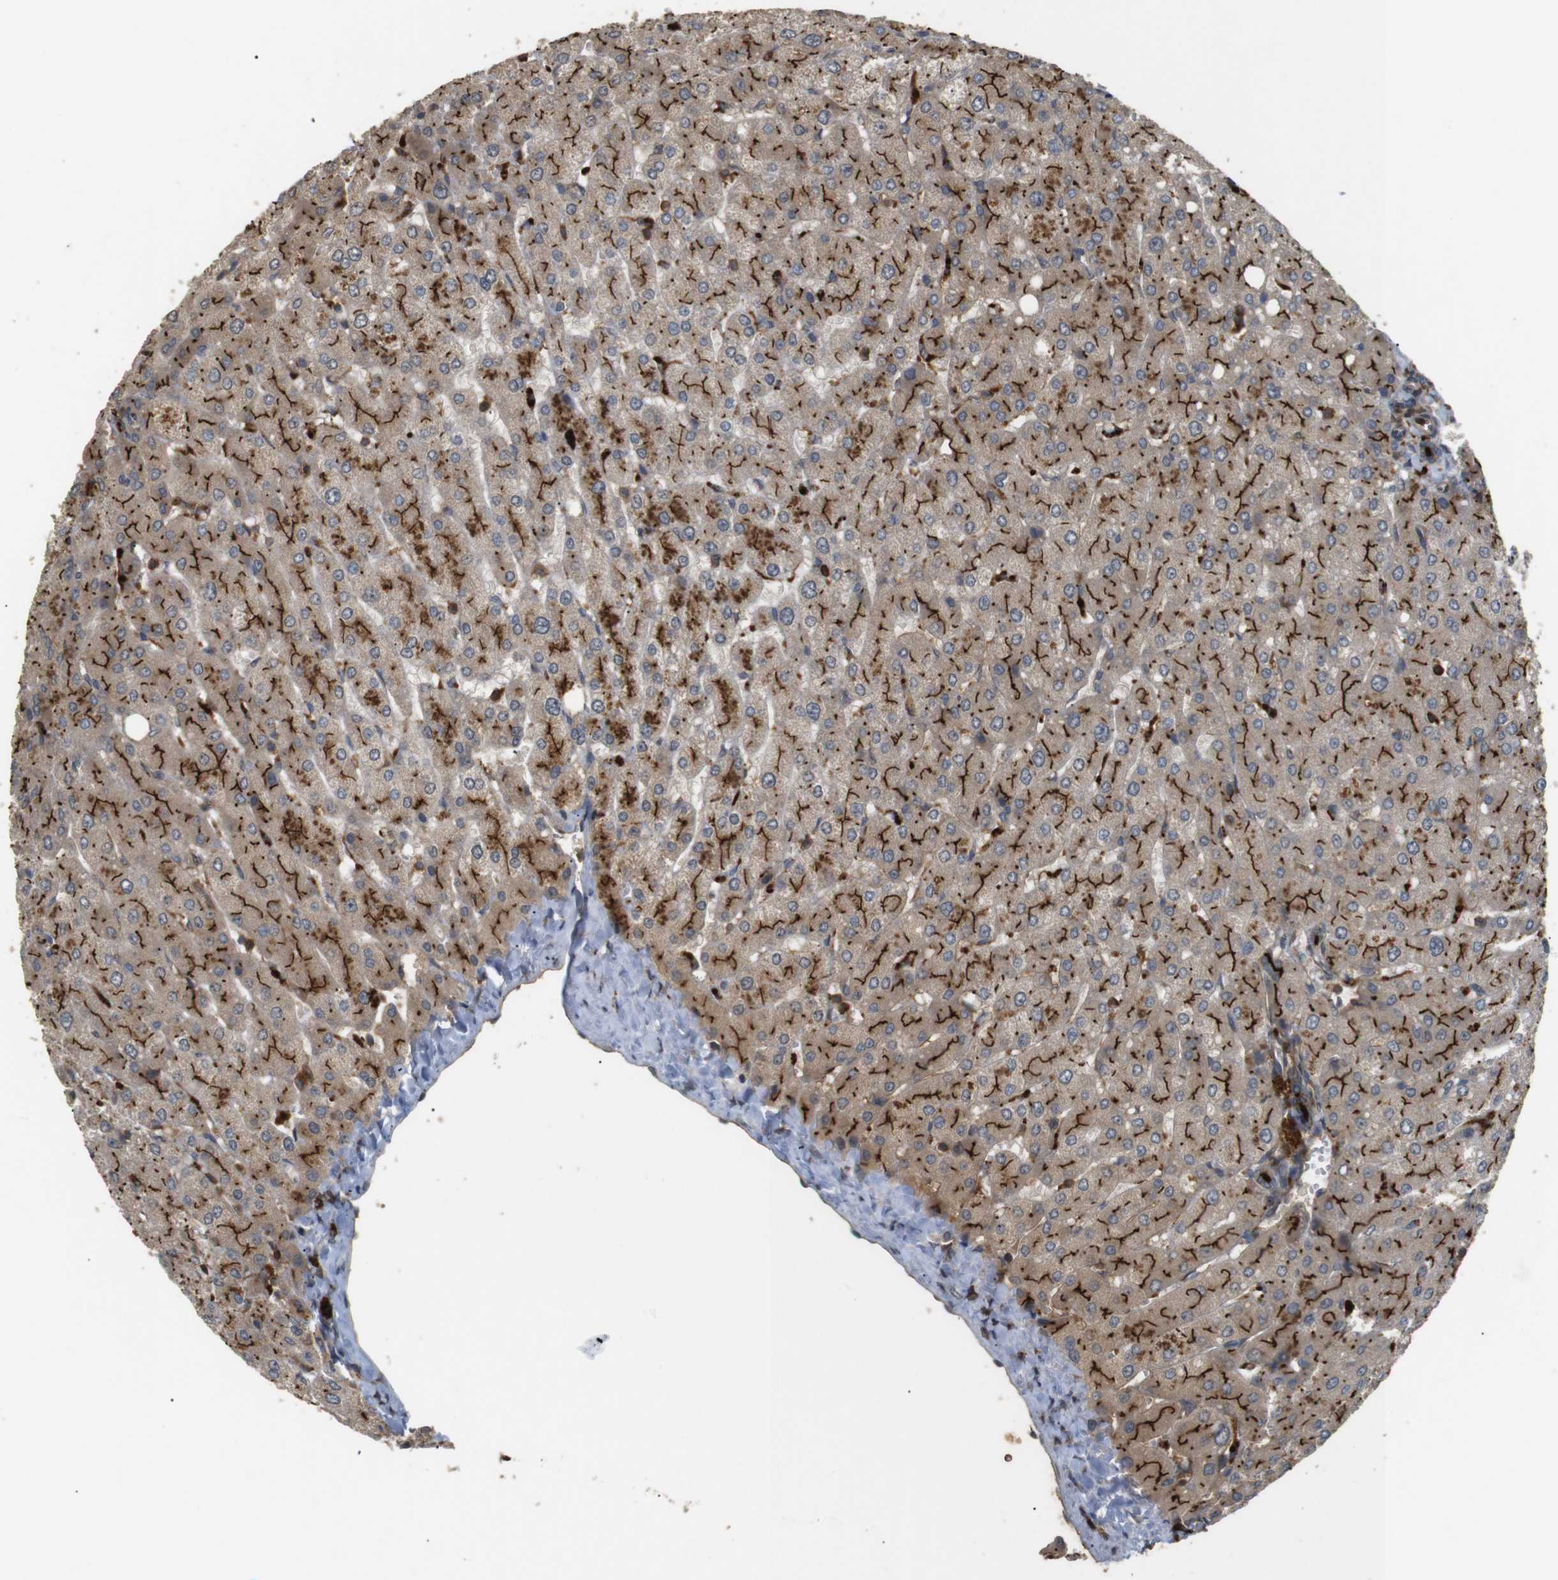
{"staining": {"intensity": "strong", "quantity": ">75%", "location": "cytoplasmic/membranous"}, "tissue": "liver", "cell_type": "Cholangiocytes", "image_type": "normal", "snomed": [{"axis": "morphology", "description": "Normal tissue, NOS"}, {"axis": "topography", "description": "Liver"}], "caption": "High-magnification brightfield microscopy of normal liver stained with DAB (brown) and counterstained with hematoxylin (blue). cholangiocytes exhibit strong cytoplasmic/membranous expression is present in approximately>75% of cells. Immunohistochemistry (ihc) stains the protein of interest in brown and the nuclei are stained blue.", "gene": "KSR1", "patient": {"sex": "male", "age": 55}}